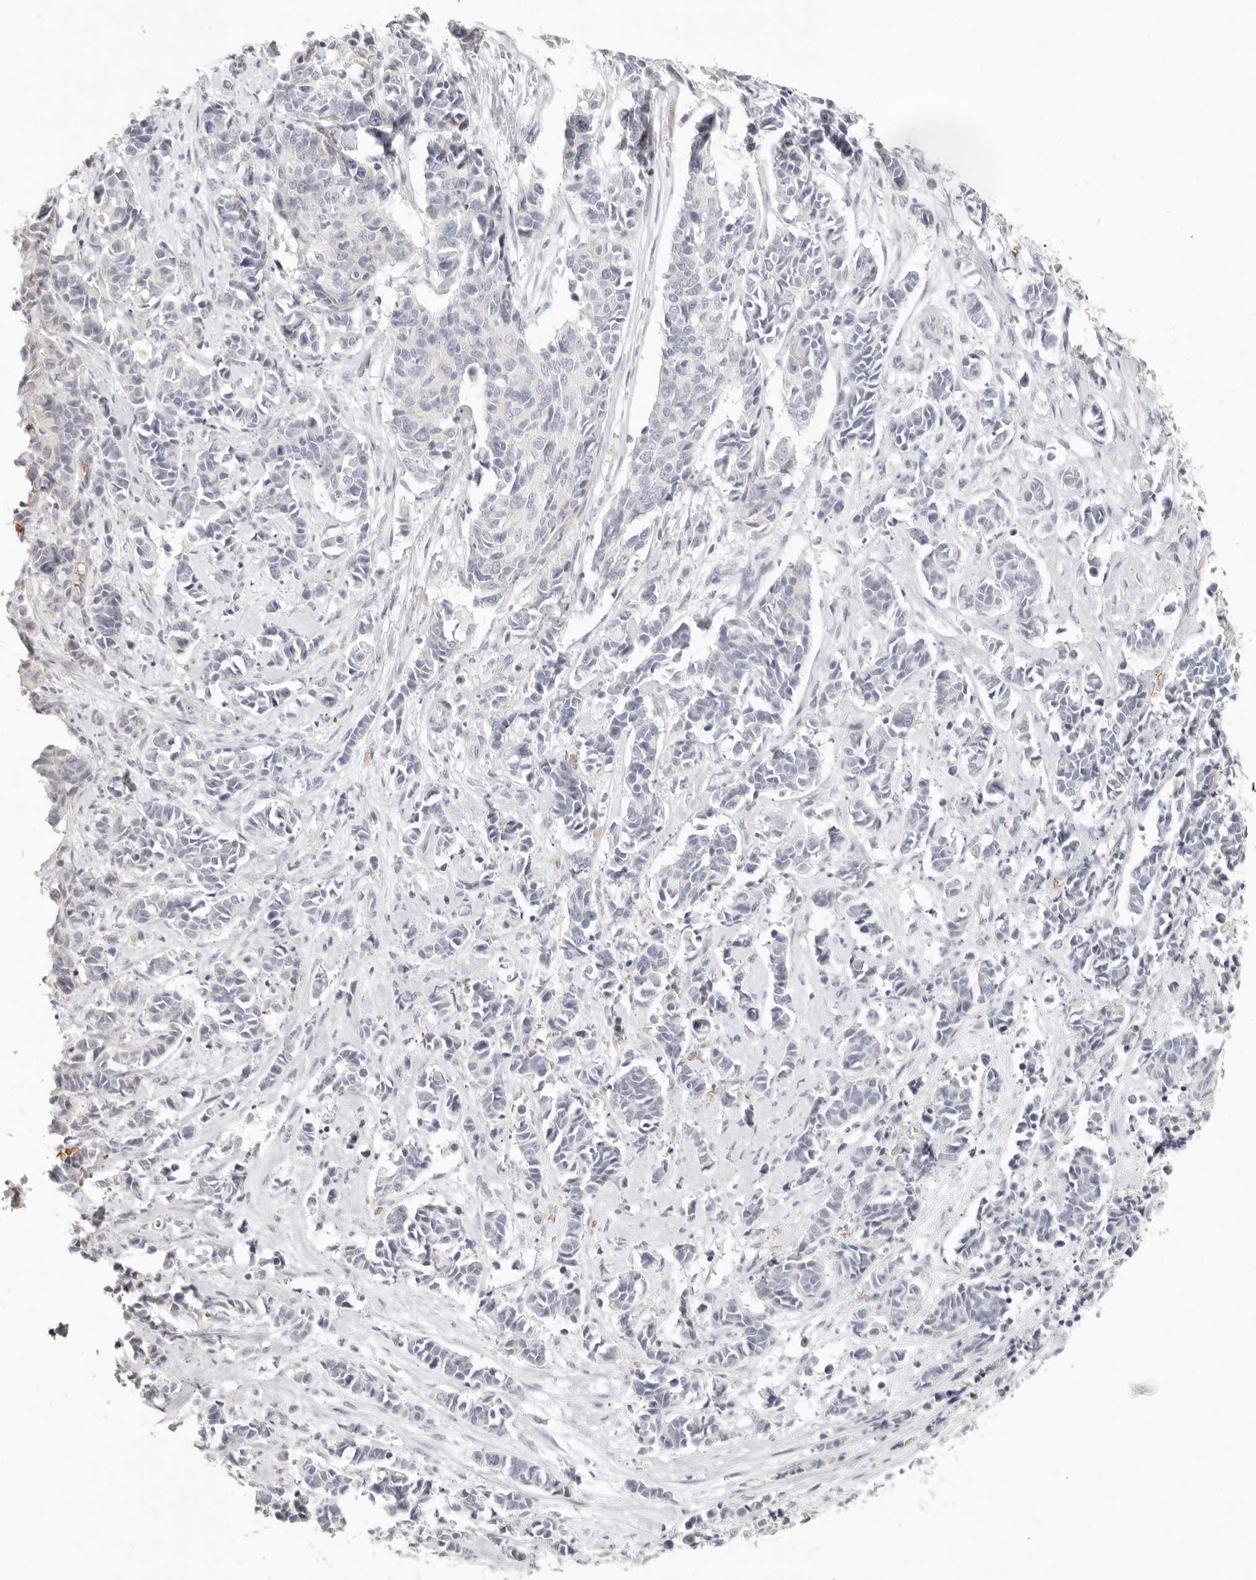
{"staining": {"intensity": "negative", "quantity": "none", "location": "none"}, "tissue": "cervical cancer", "cell_type": "Tumor cells", "image_type": "cancer", "snomed": [{"axis": "morphology", "description": "Normal tissue, NOS"}, {"axis": "morphology", "description": "Squamous cell carcinoma, NOS"}, {"axis": "topography", "description": "Cervix"}], "caption": "Histopathology image shows no significant protein staining in tumor cells of cervical cancer.", "gene": "NIBAN1", "patient": {"sex": "female", "age": 35}}